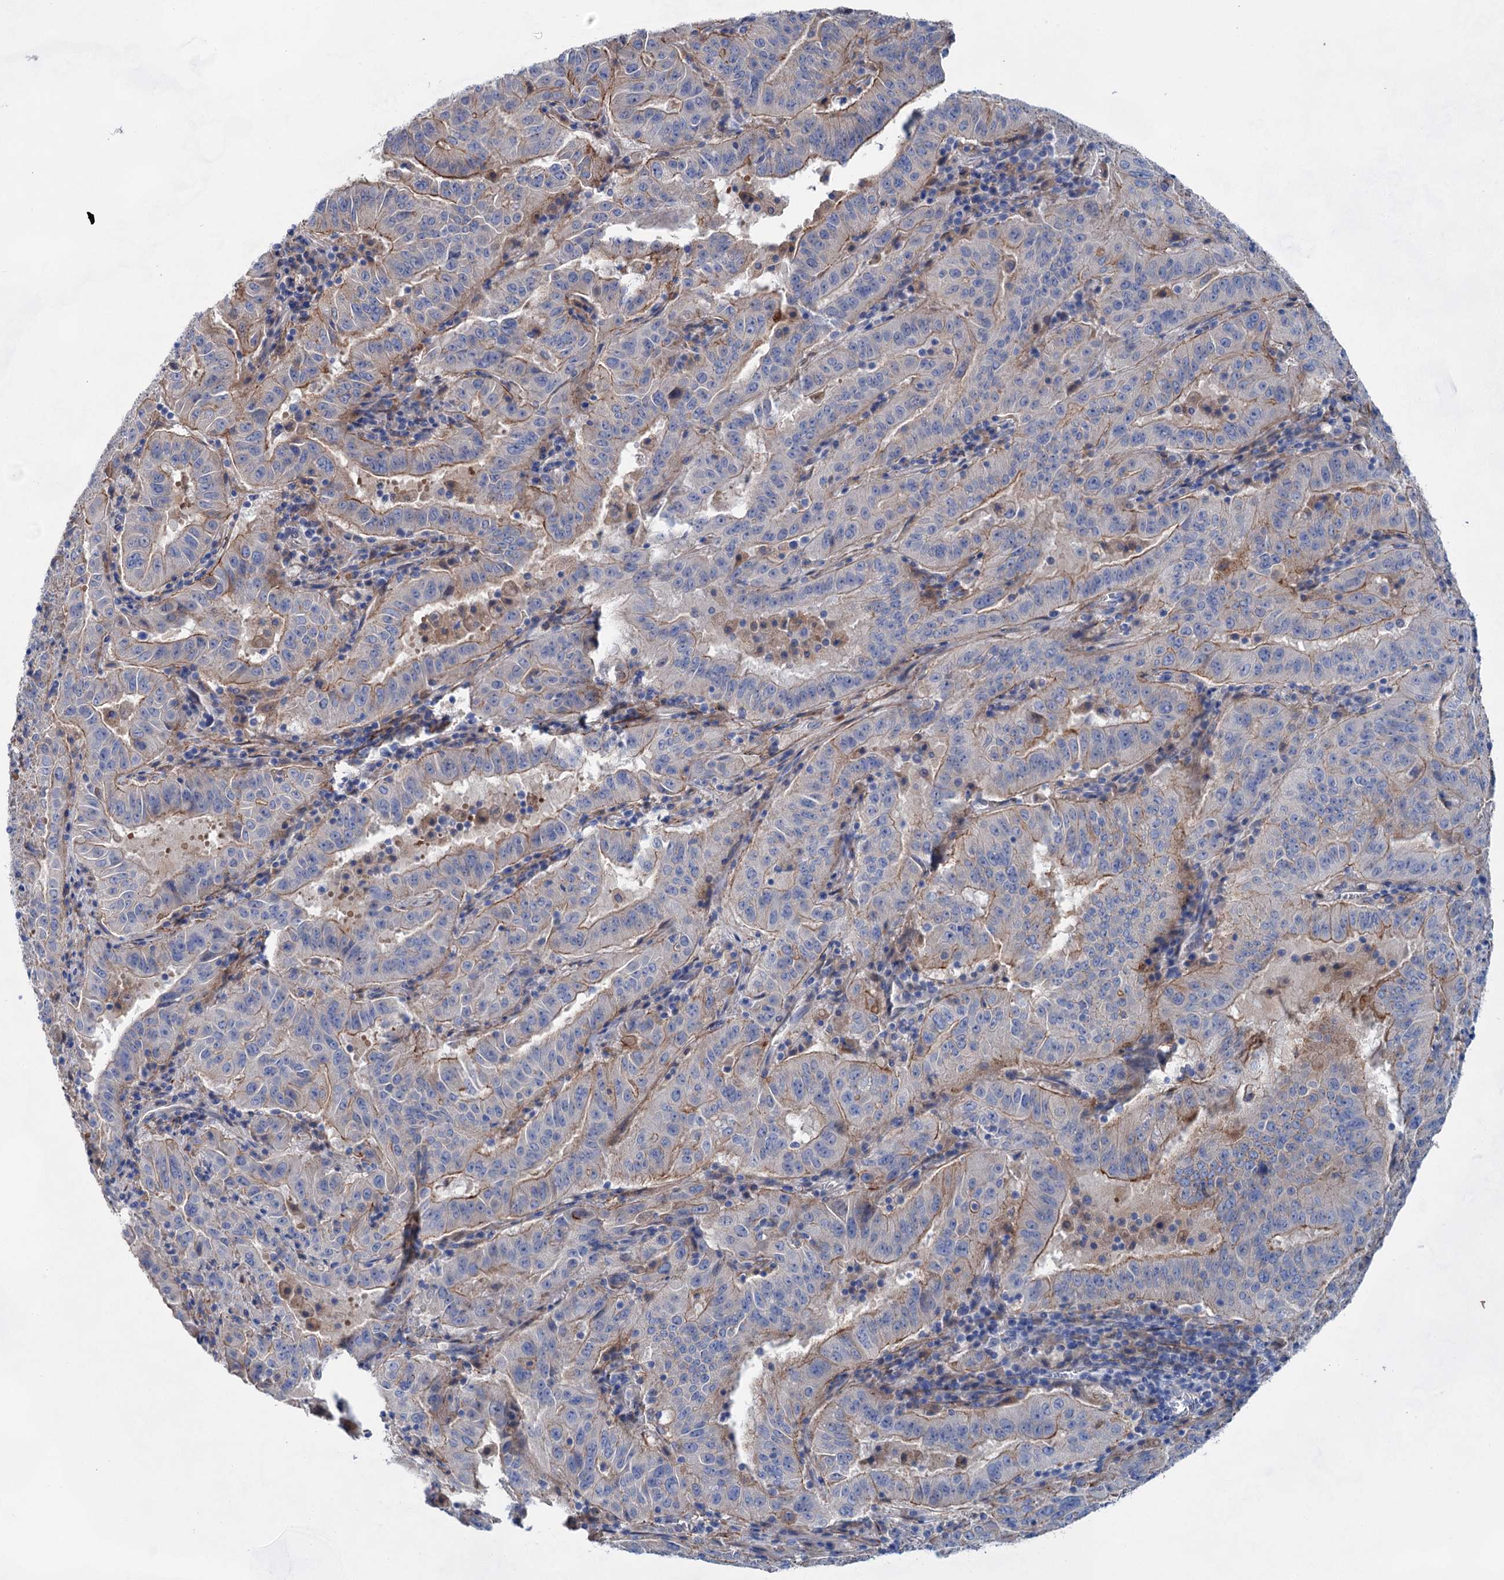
{"staining": {"intensity": "moderate", "quantity": "<25%", "location": "cytoplasmic/membranous"}, "tissue": "pancreatic cancer", "cell_type": "Tumor cells", "image_type": "cancer", "snomed": [{"axis": "morphology", "description": "Adenocarcinoma, NOS"}, {"axis": "topography", "description": "Pancreas"}], "caption": "Adenocarcinoma (pancreatic) tissue demonstrates moderate cytoplasmic/membranous expression in approximately <25% of tumor cells", "gene": "GPR155", "patient": {"sex": "male", "age": 63}}